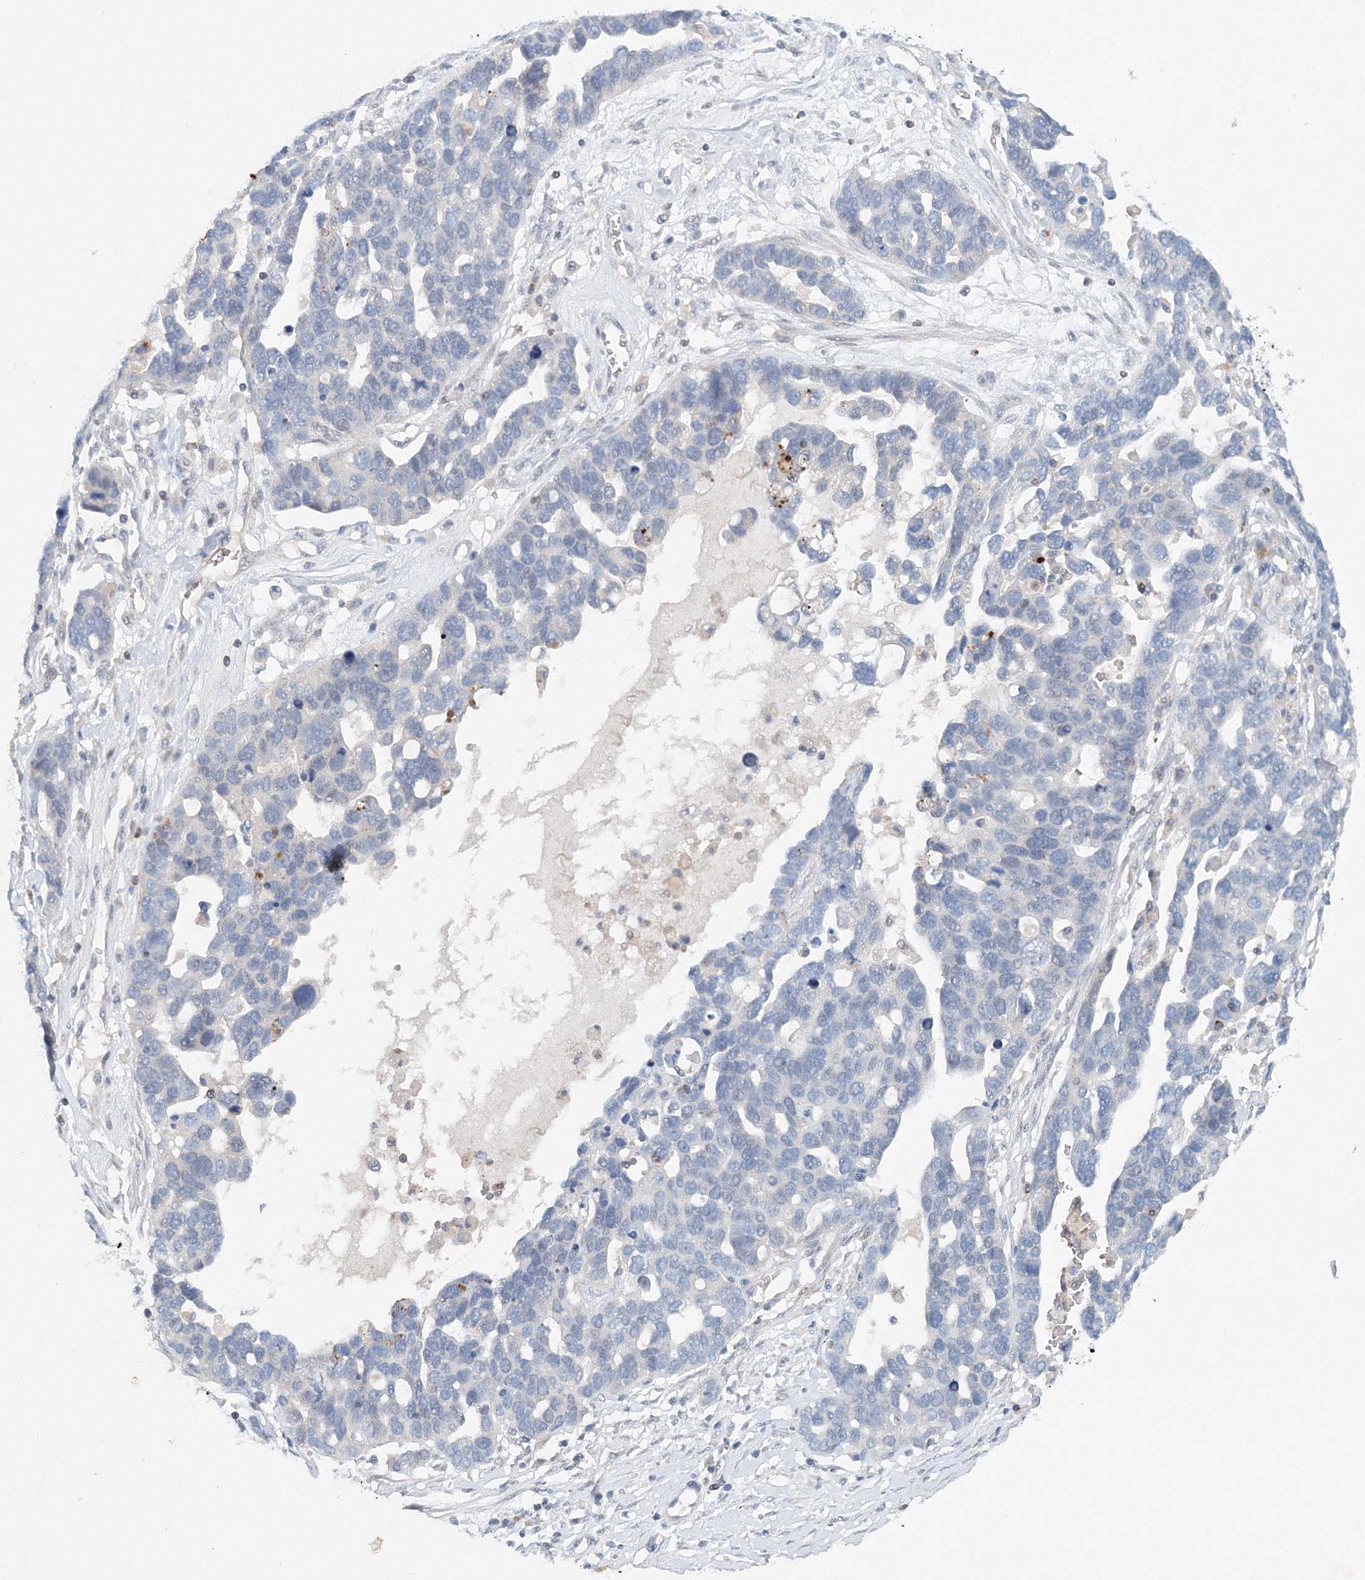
{"staining": {"intensity": "negative", "quantity": "none", "location": "none"}, "tissue": "ovarian cancer", "cell_type": "Tumor cells", "image_type": "cancer", "snomed": [{"axis": "morphology", "description": "Cystadenocarcinoma, serous, NOS"}, {"axis": "topography", "description": "Ovary"}], "caption": "Tumor cells are negative for brown protein staining in serous cystadenocarcinoma (ovarian).", "gene": "SH3BP5", "patient": {"sex": "female", "age": 54}}